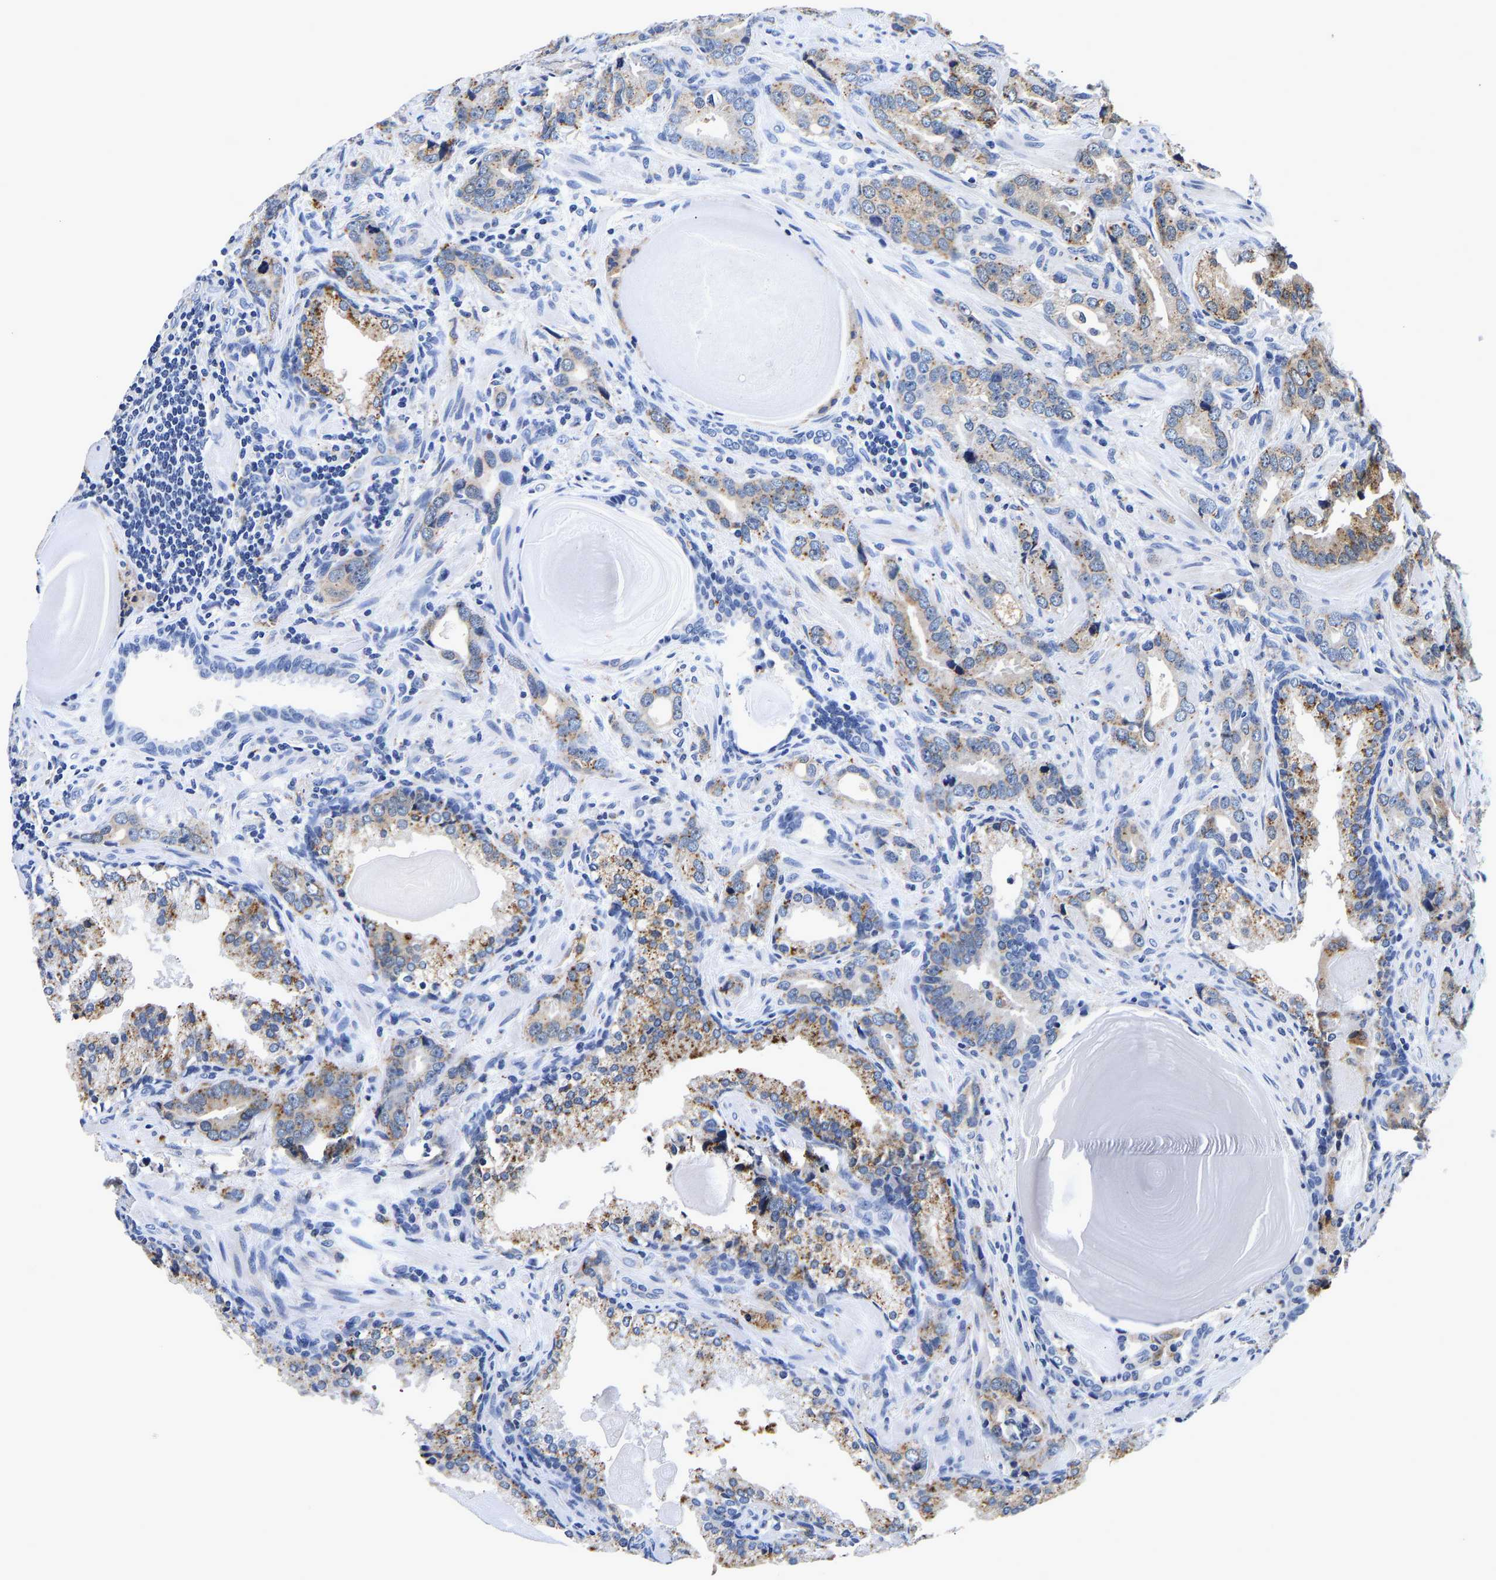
{"staining": {"intensity": "strong", "quantity": "<25%", "location": "cytoplasmic/membranous"}, "tissue": "prostate cancer", "cell_type": "Tumor cells", "image_type": "cancer", "snomed": [{"axis": "morphology", "description": "Adenocarcinoma, High grade"}, {"axis": "topography", "description": "Prostate"}], "caption": "Human adenocarcinoma (high-grade) (prostate) stained for a protein (brown) displays strong cytoplasmic/membranous positive positivity in approximately <25% of tumor cells.", "gene": "GRN", "patient": {"sex": "male", "age": 63}}